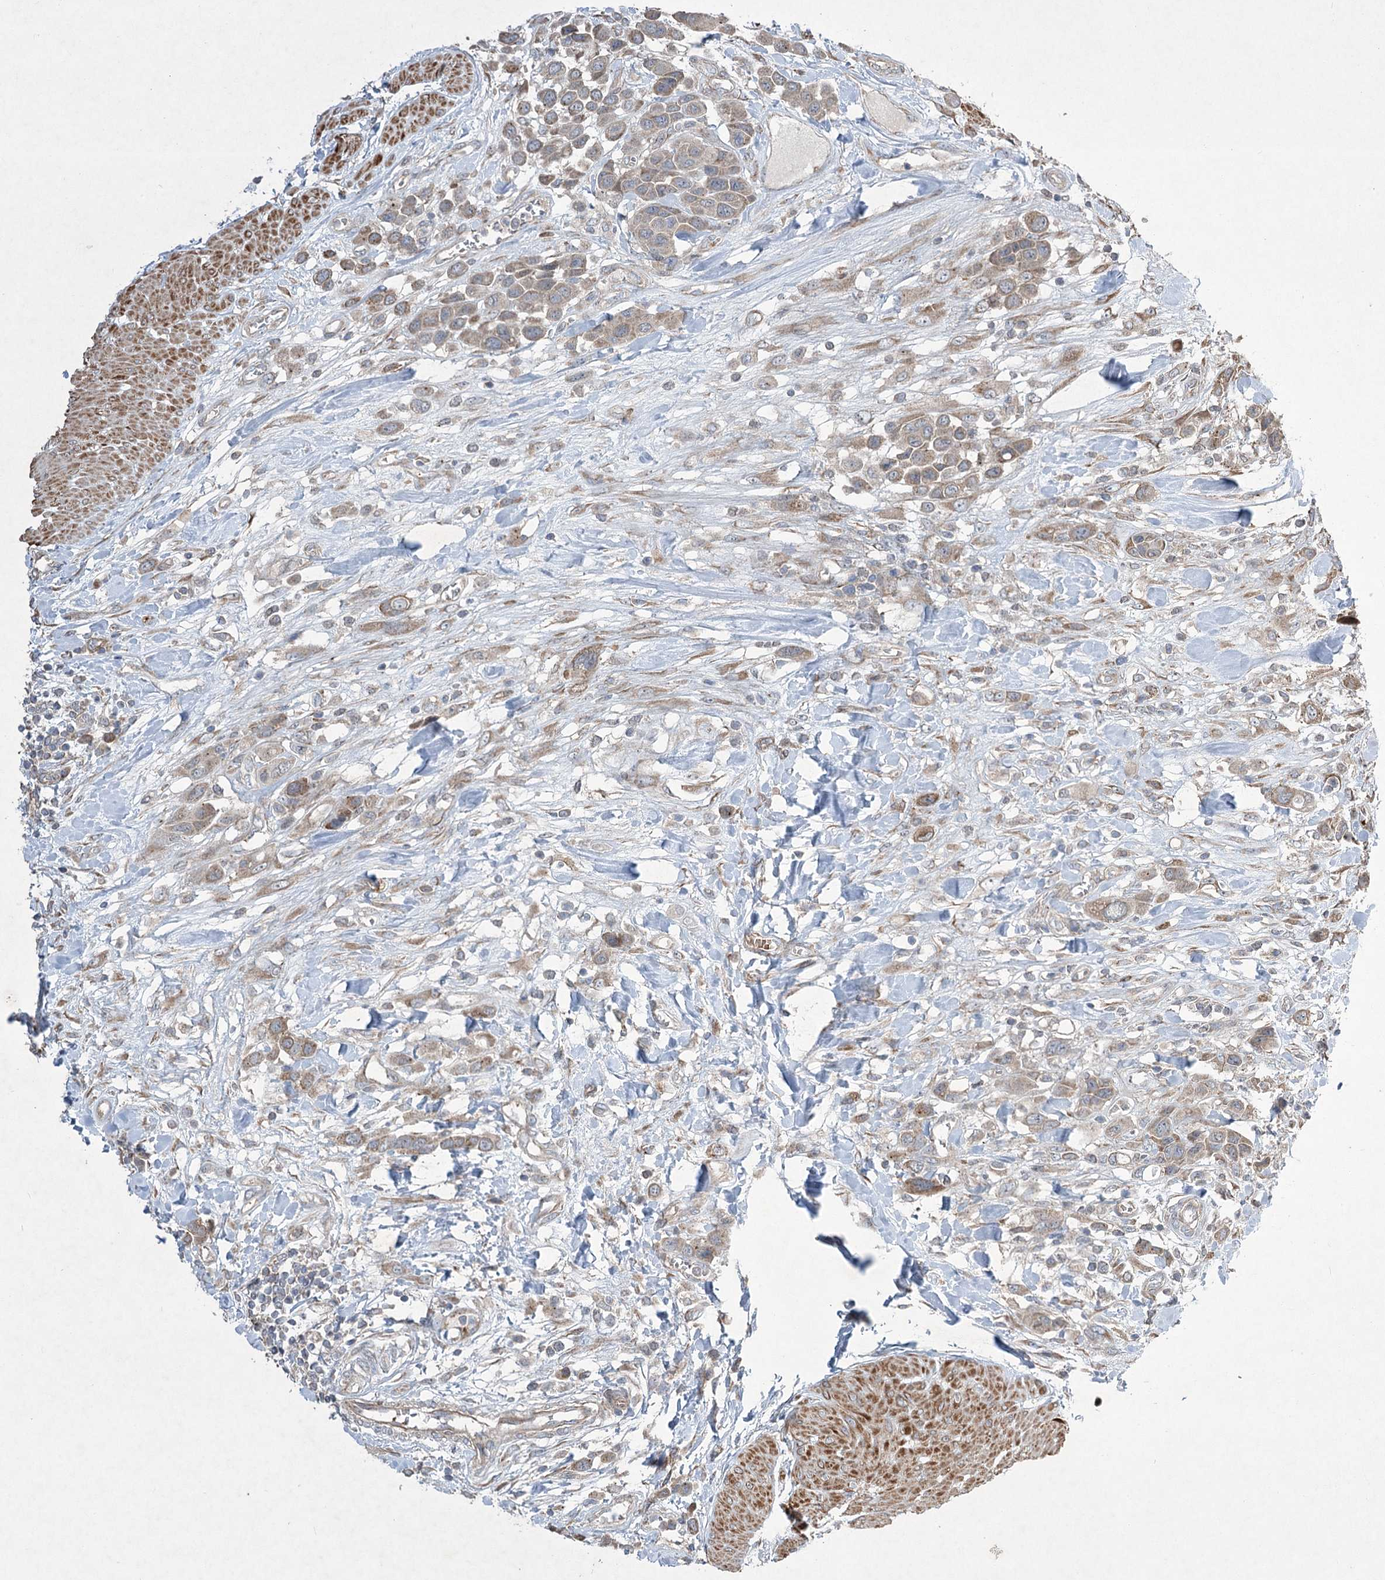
{"staining": {"intensity": "weak", "quantity": ">75%", "location": "cytoplasmic/membranous"}, "tissue": "urothelial cancer", "cell_type": "Tumor cells", "image_type": "cancer", "snomed": [{"axis": "morphology", "description": "Urothelial carcinoma, High grade"}, {"axis": "topography", "description": "Urinary bladder"}], "caption": "This image displays urothelial cancer stained with IHC to label a protein in brown. The cytoplasmic/membranous of tumor cells show weak positivity for the protein. Nuclei are counter-stained blue.", "gene": "SERINC5", "patient": {"sex": "male", "age": 50}}